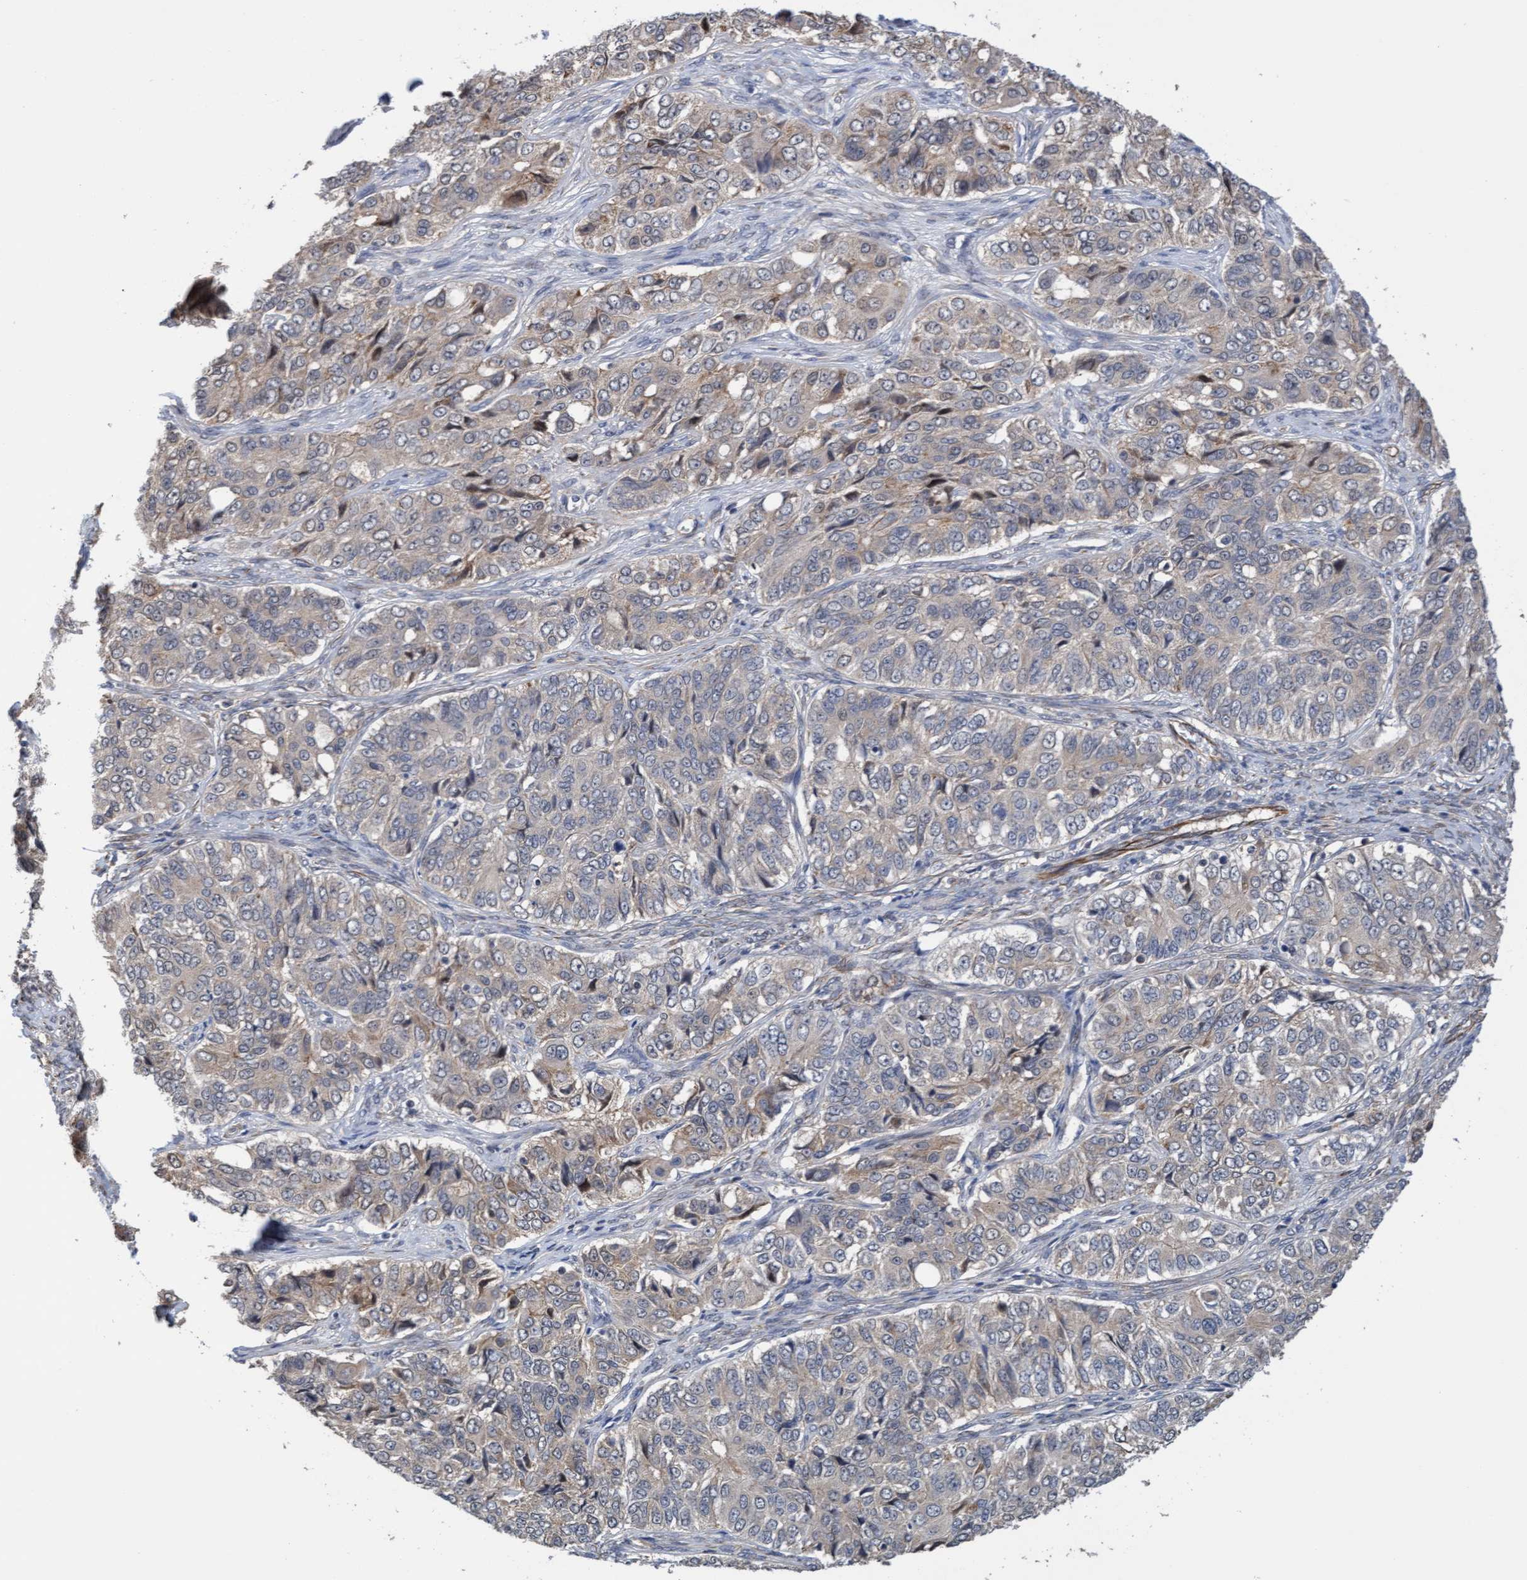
{"staining": {"intensity": "weak", "quantity": "<25%", "location": "cytoplasmic/membranous"}, "tissue": "ovarian cancer", "cell_type": "Tumor cells", "image_type": "cancer", "snomed": [{"axis": "morphology", "description": "Carcinoma, endometroid"}, {"axis": "topography", "description": "Ovary"}], "caption": "Tumor cells show no significant positivity in ovarian cancer (endometroid carcinoma).", "gene": "ITFG1", "patient": {"sex": "female", "age": 51}}